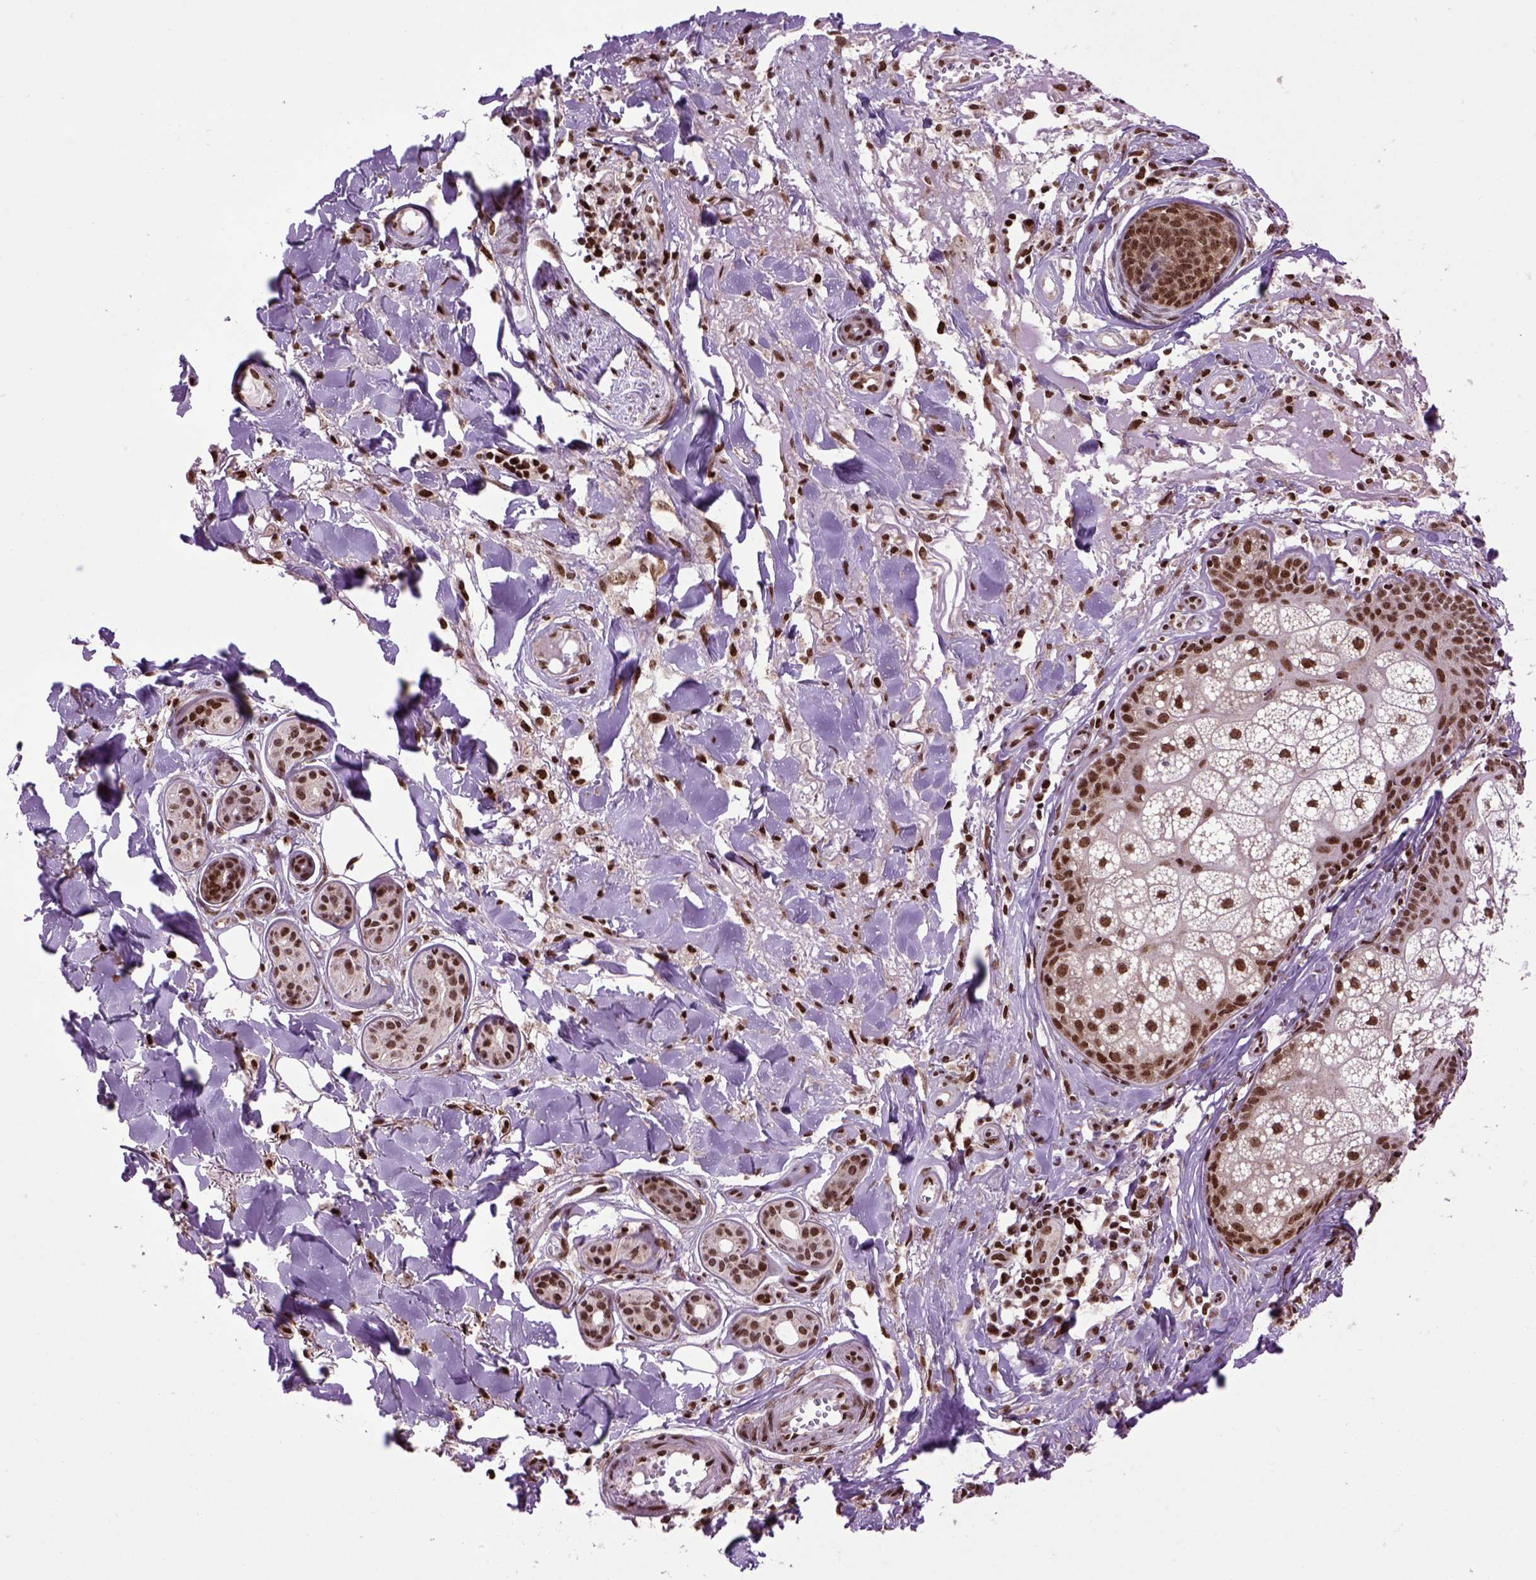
{"staining": {"intensity": "moderate", "quantity": ">75%", "location": "nuclear"}, "tissue": "skin cancer", "cell_type": "Tumor cells", "image_type": "cancer", "snomed": [{"axis": "morphology", "description": "Squamous cell carcinoma, NOS"}, {"axis": "topography", "description": "Skin"}], "caption": "Approximately >75% of tumor cells in human skin cancer display moderate nuclear protein positivity as visualized by brown immunohistochemical staining.", "gene": "CELF1", "patient": {"sex": "male", "age": 75}}